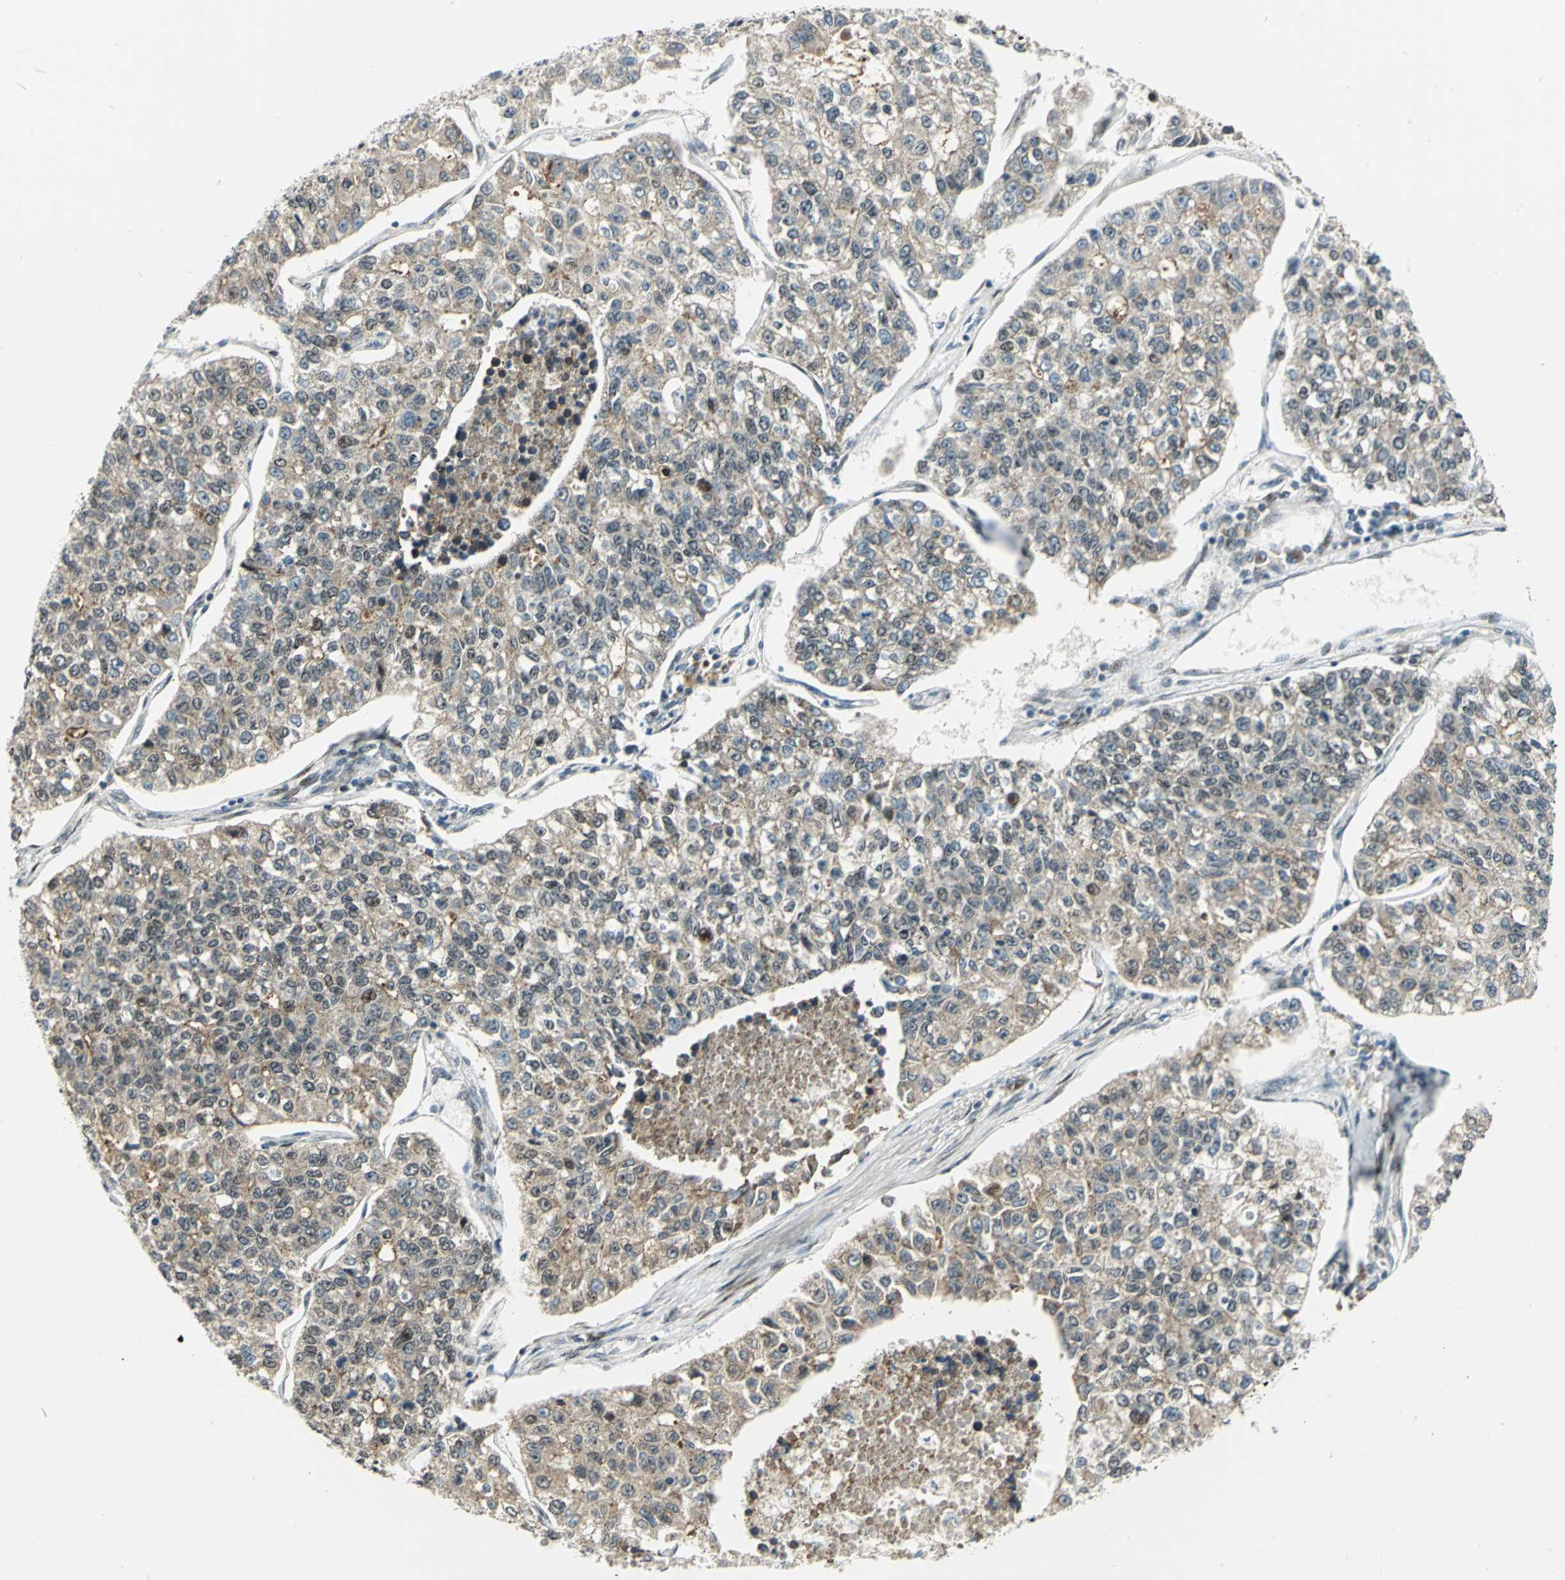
{"staining": {"intensity": "moderate", "quantity": ">75%", "location": "cytoplasmic/membranous"}, "tissue": "lung cancer", "cell_type": "Tumor cells", "image_type": "cancer", "snomed": [{"axis": "morphology", "description": "Adenocarcinoma, NOS"}, {"axis": "topography", "description": "Lung"}], "caption": "Lung adenocarcinoma stained with DAB IHC reveals medium levels of moderate cytoplasmic/membranous positivity in approximately >75% of tumor cells.", "gene": "ATP6V1A", "patient": {"sex": "male", "age": 49}}